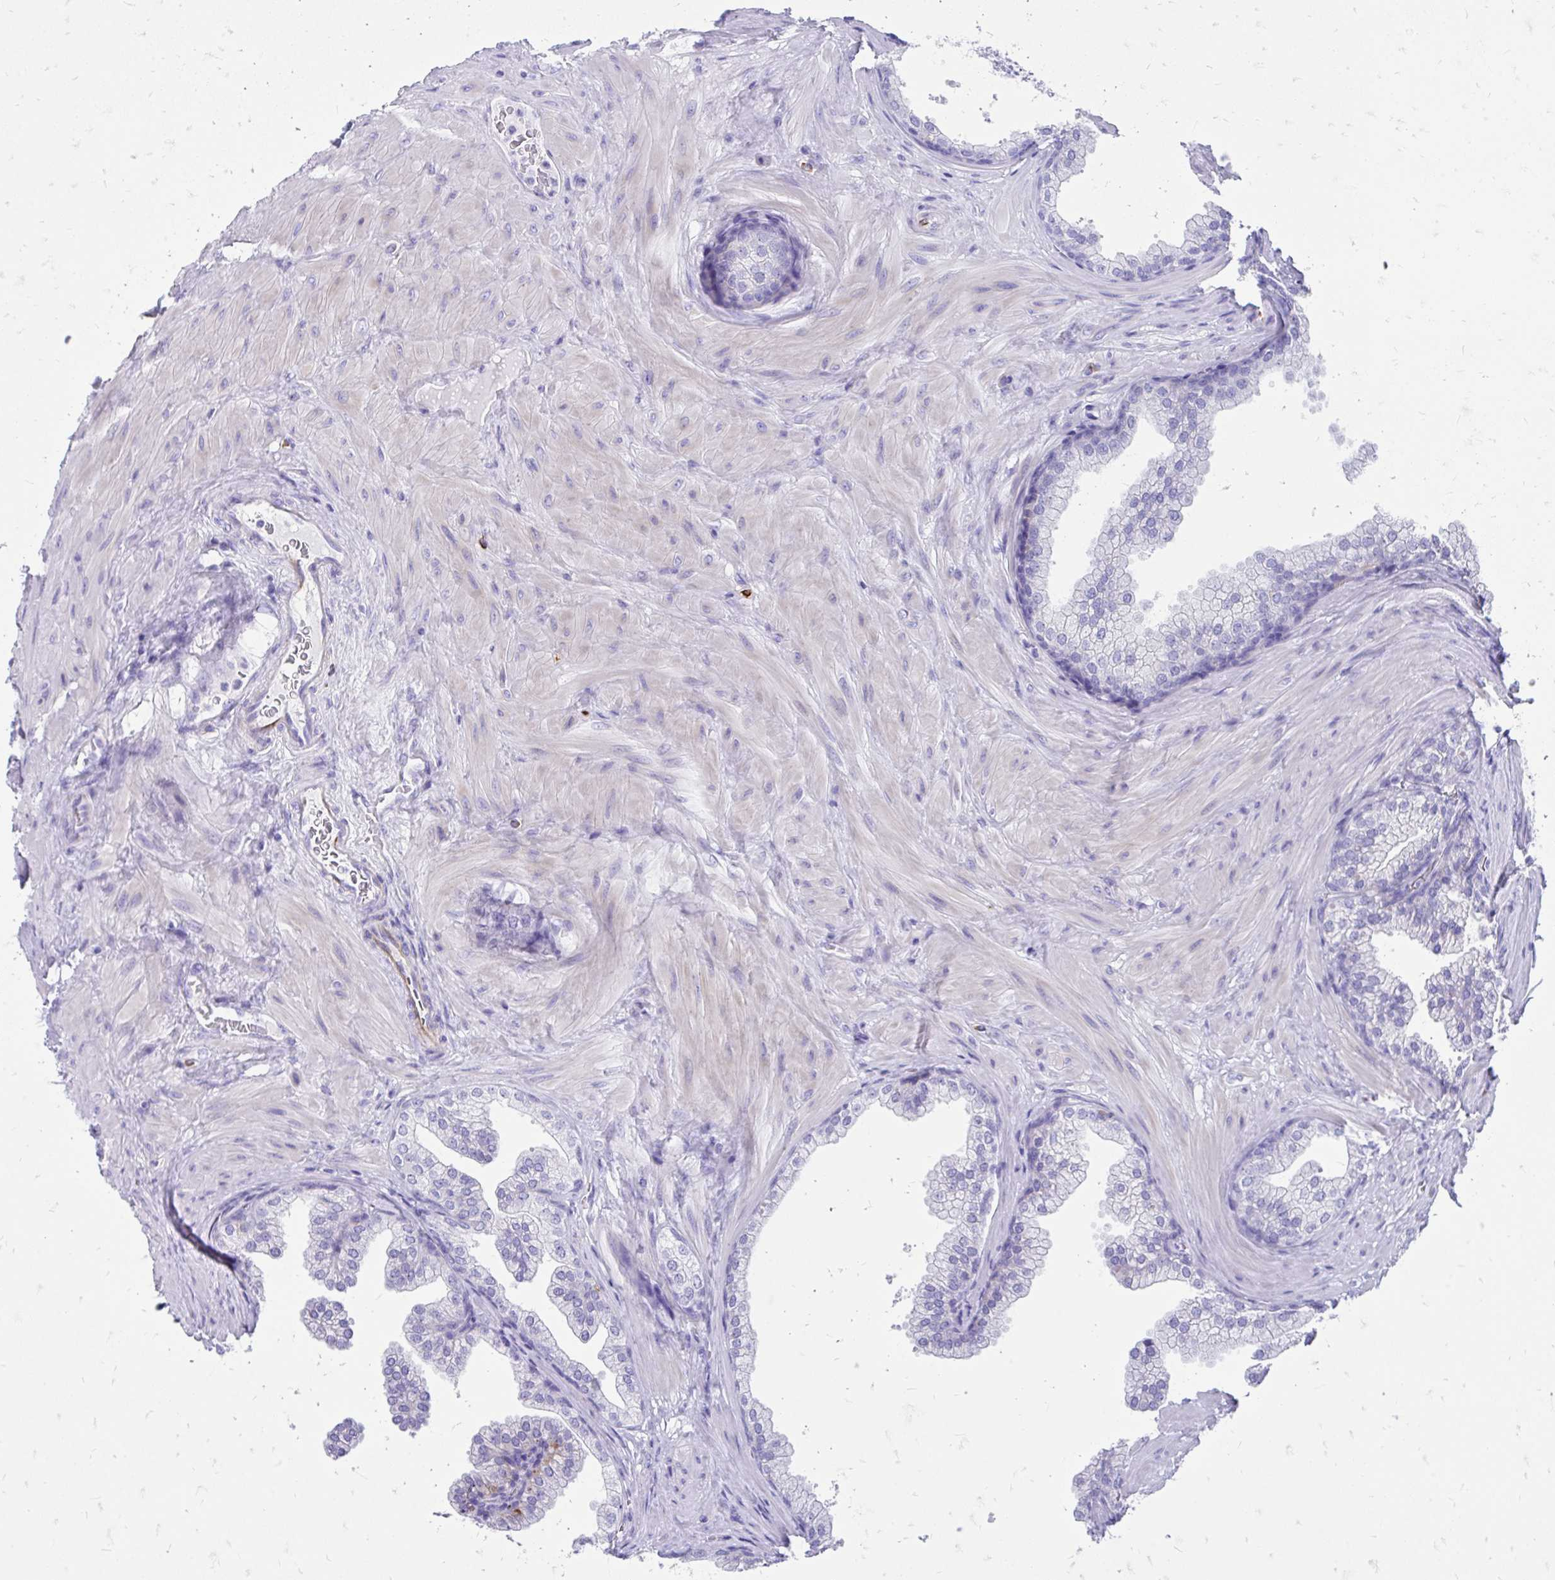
{"staining": {"intensity": "moderate", "quantity": "<25%", "location": "cytoplasmic/membranous"}, "tissue": "prostate", "cell_type": "Glandular cells", "image_type": "normal", "snomed": [{"axis": "morphology", "description": "Normal tissue, NOS"}, {"axis": "topography", "description": "Prostate"}], "caption": "Immunohistochemistry (DAB) staining of benign prostate displays moderate cytoplasmic/membranous protein expression in approximately <25% of glandular cells. (brown staining indicates protein expression, while blue staining denotes nuclei).", "gene": "ZNF699", "patient": {"sex": "male", "age": 37}}